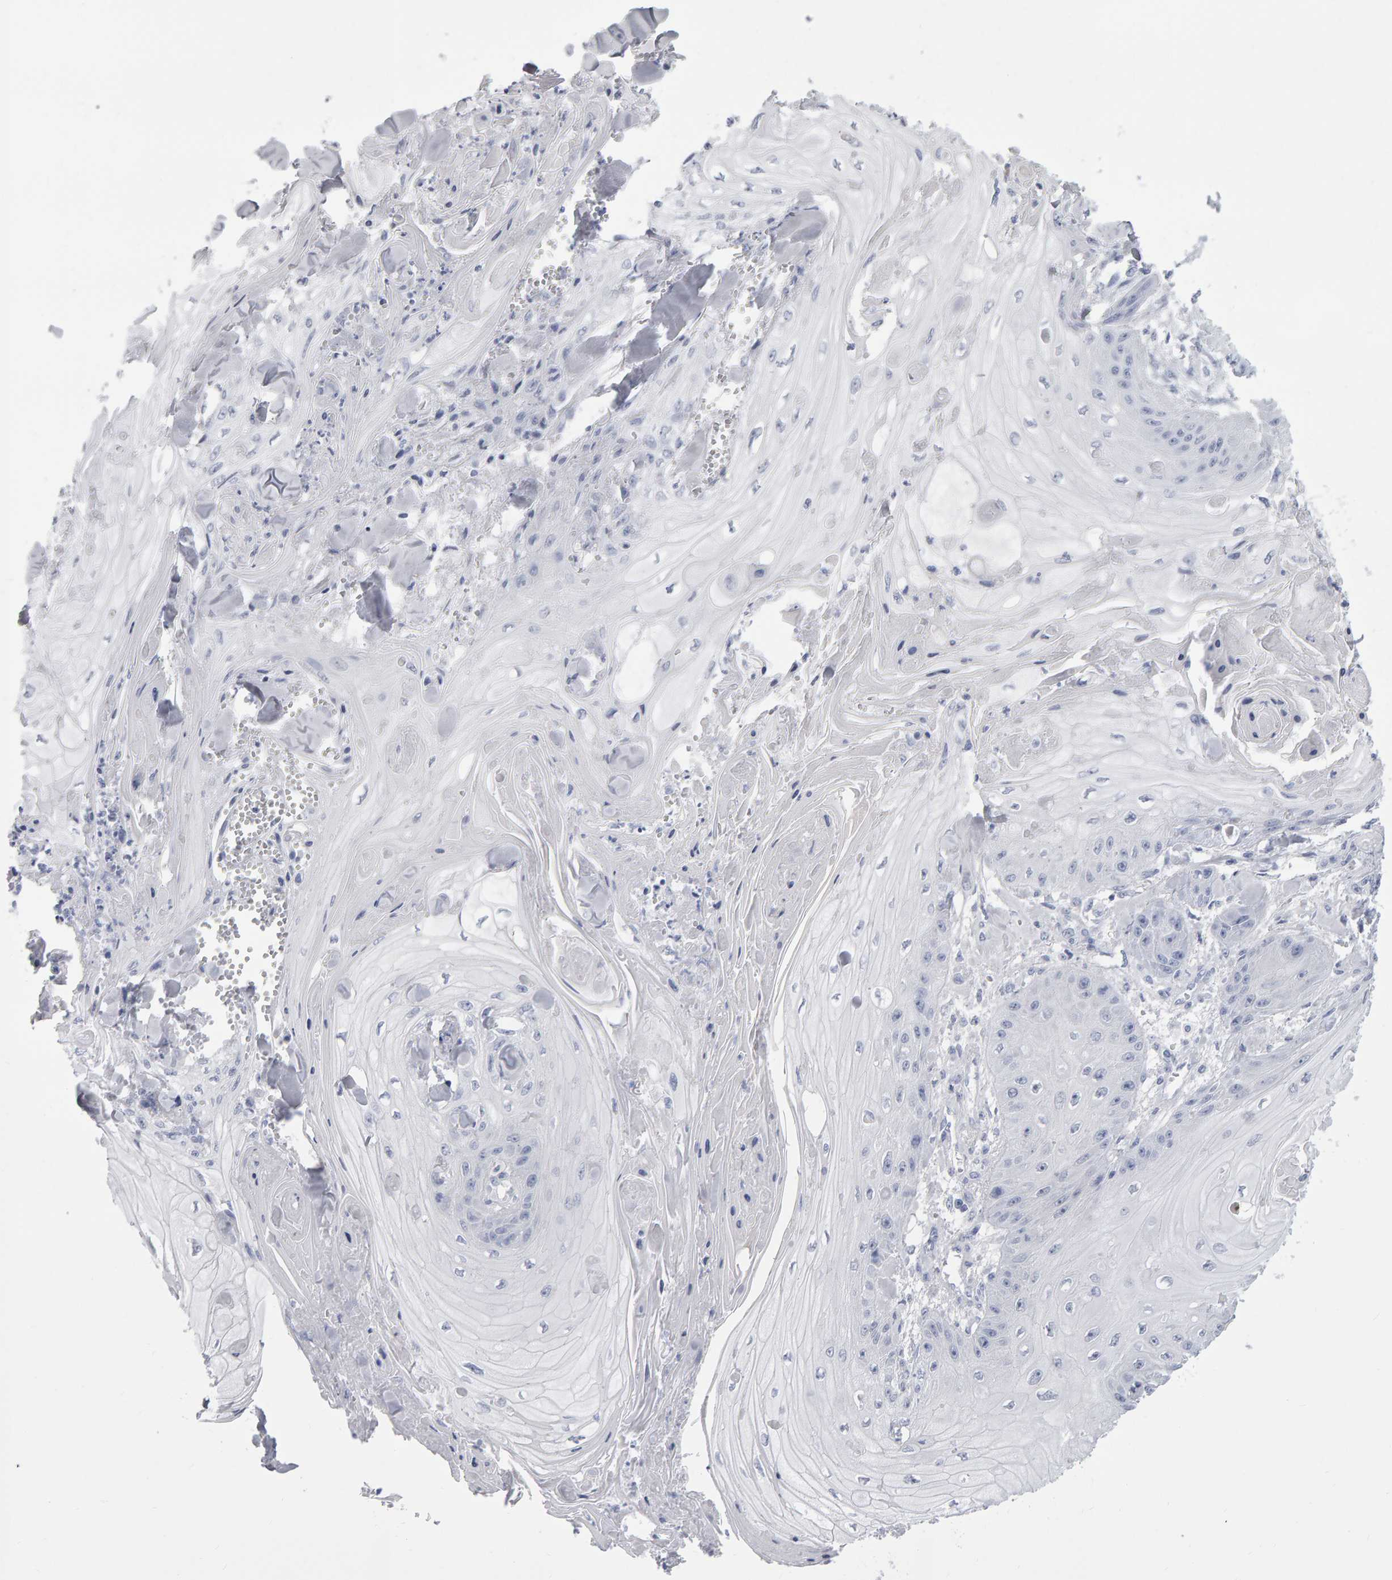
{"staining": {"intensity": "negative", "quantity": "none", "location": "none"}, "tissue": "skin cancer", "cell_type": "Tumor cells", "image_type": "cancer", "snomed": [{"axis": "morphology", "description": "Squamous cell carcinoma, NOS"}, {"axis": "topography", "description": "Skin"}], "caption": "Tumor cells are negative for protein expression in human skin squamous cell carcinoma.", "gene": "NCDN", "patient": {"sex": "male", "age": 74}}